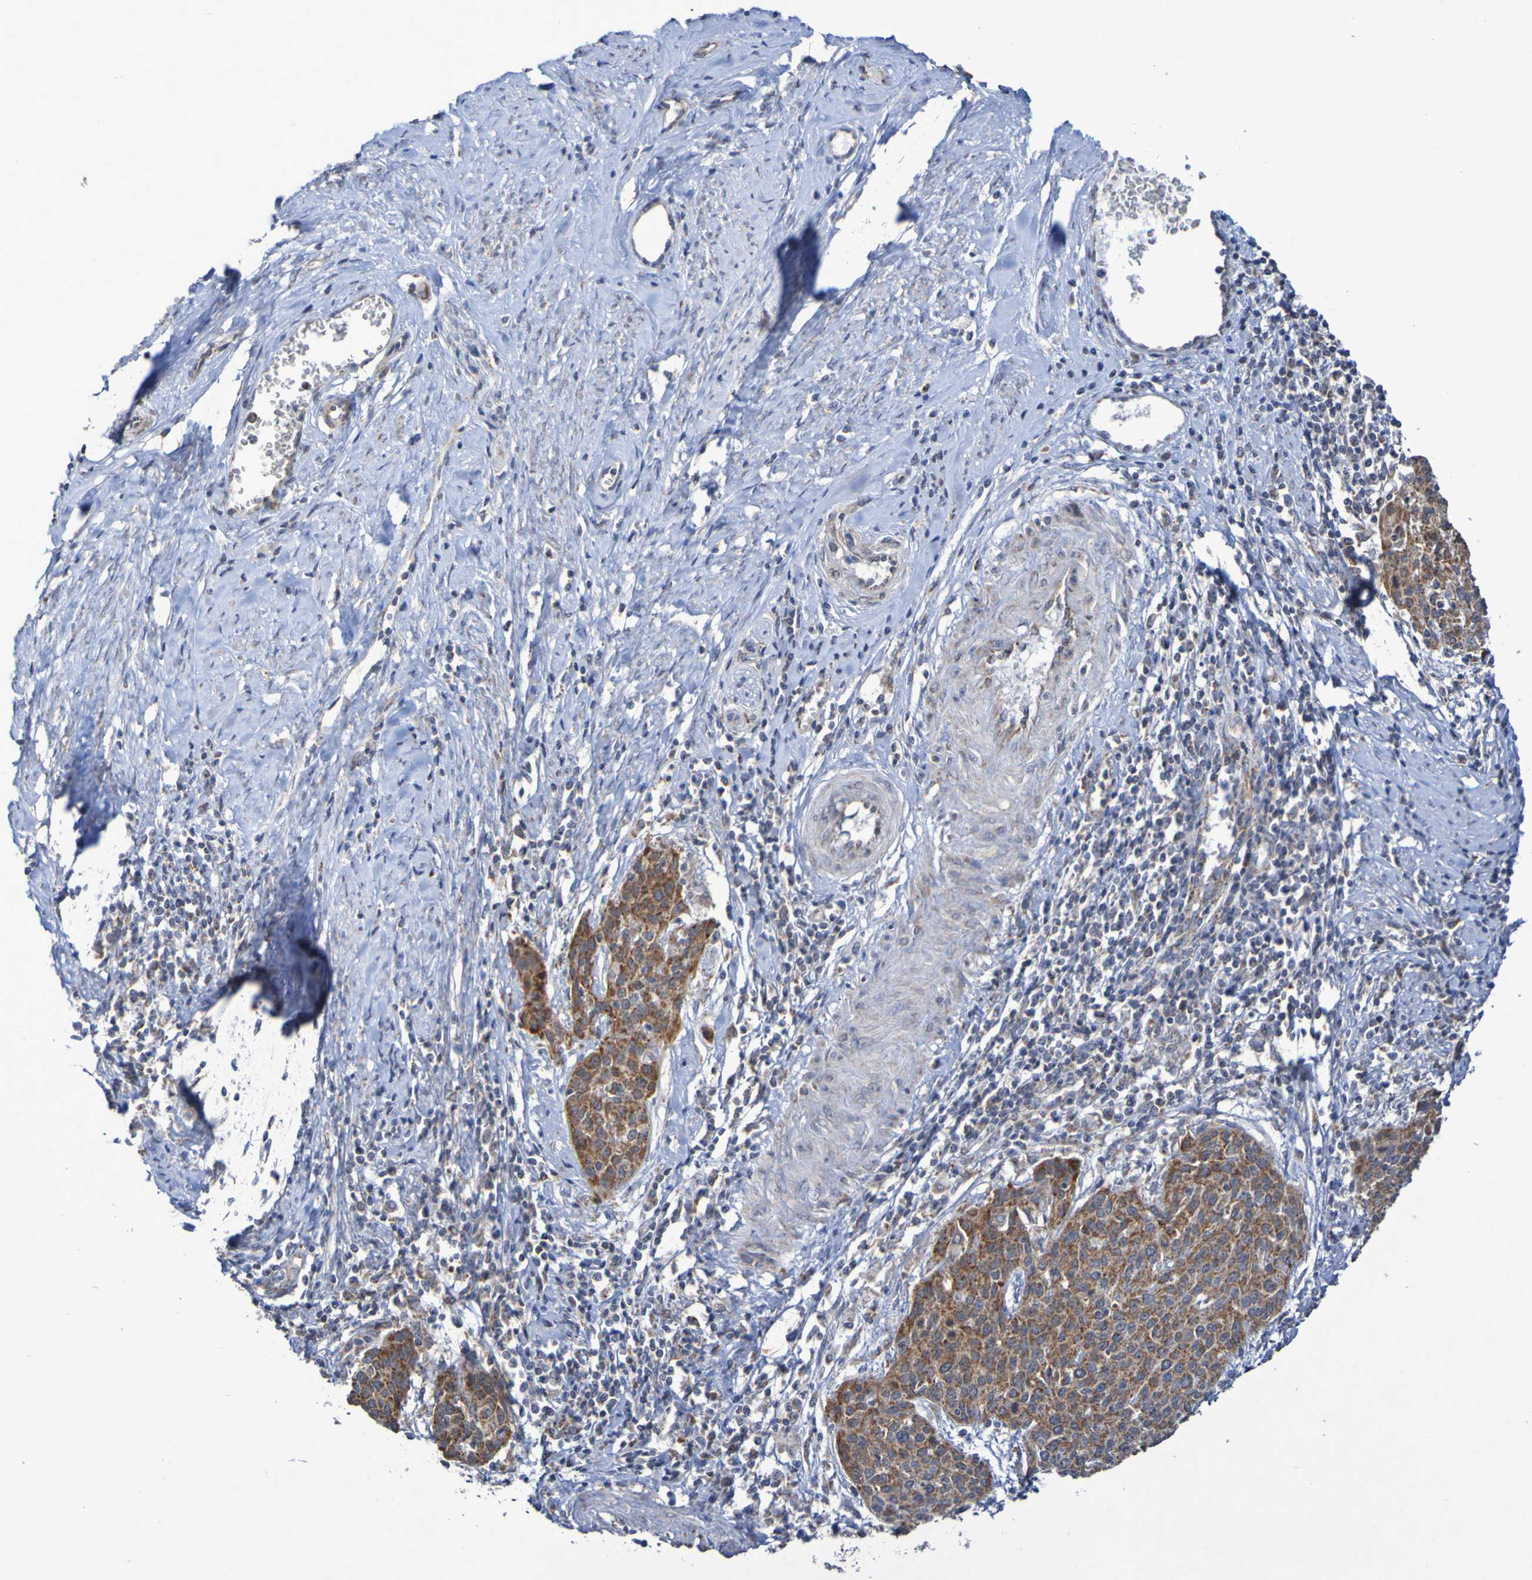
{"staining": {"intensity": "moderate", "quantity": ">75%", "location": "cytoplasmic/membranous"}, "tissue": "cervical cancer", "cell_type": "Tumor cells", "image_type": "cancer", "snomed": [{"axis": "morphology", "description": "Squamous cell carcinoma, NOS"}, {"axis": "topography", "description": "Cervix"}], "caption": "A photomicrograph showing moderate cytoplasmic/membranous staining in approximately >75% of tumor cells in cervical cancer, as visualized by brown immunohistochemical staining.", "gene": "DVL1", "patient": {"sex": "female", "age": 38}}